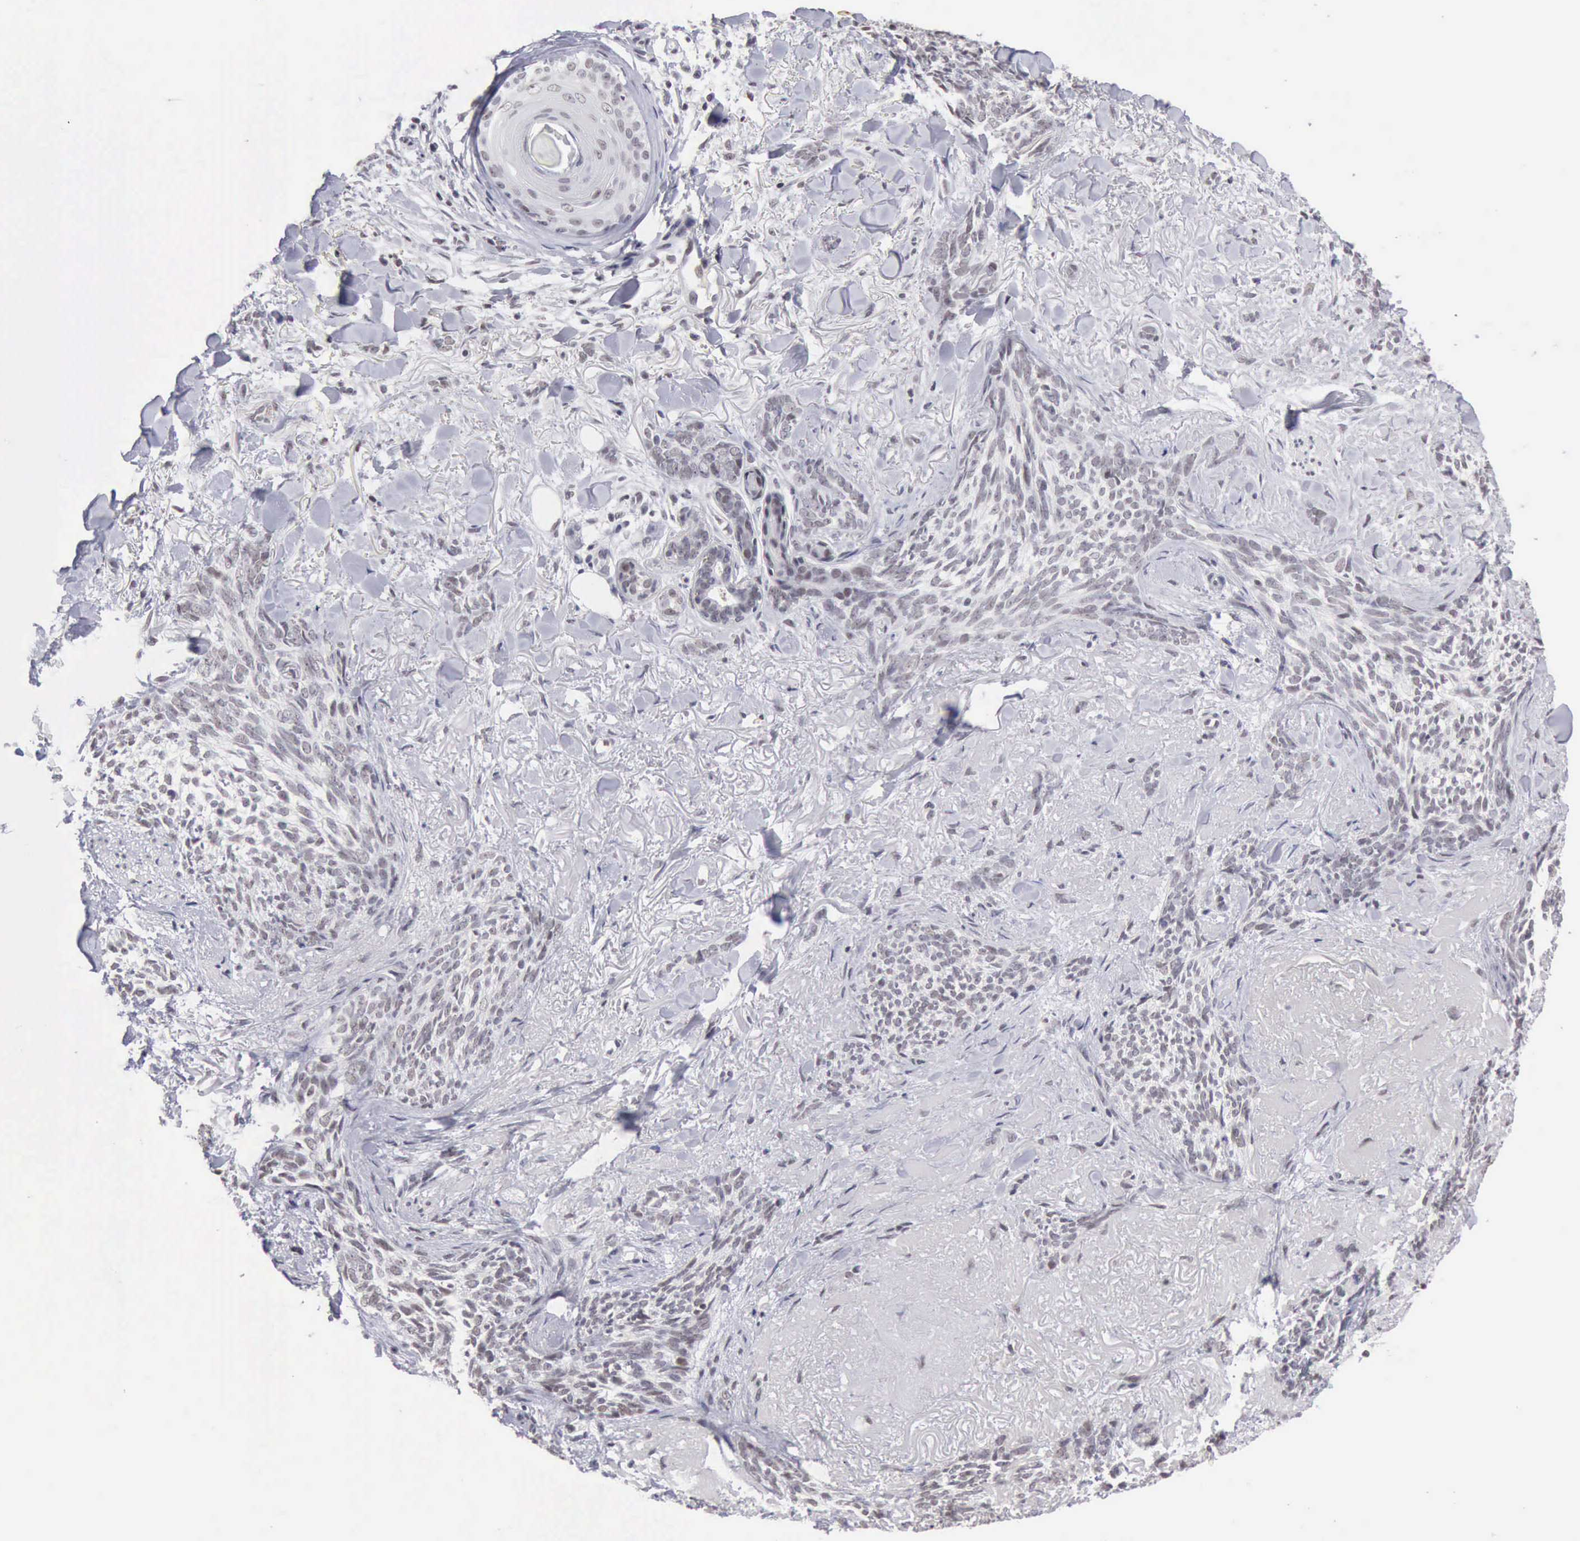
{"staining": {"intensity": "weak", "quantity": "<25%", "location": "nuclear"}, "tissue": "skin cancer", "cell_type": "Tumor cells", "image_type": "cancer", "snomed": [{"axis": "morphology", "description": "Basal cell carcinoma"}, {"axis": "topography", "description": "Skin"}], "caption": "The histopathology image demonstrates no significant positivity in tumor cells of skin cancer.", "gene": "TAF1", "patient": {"sex": "female", "age": 81}}